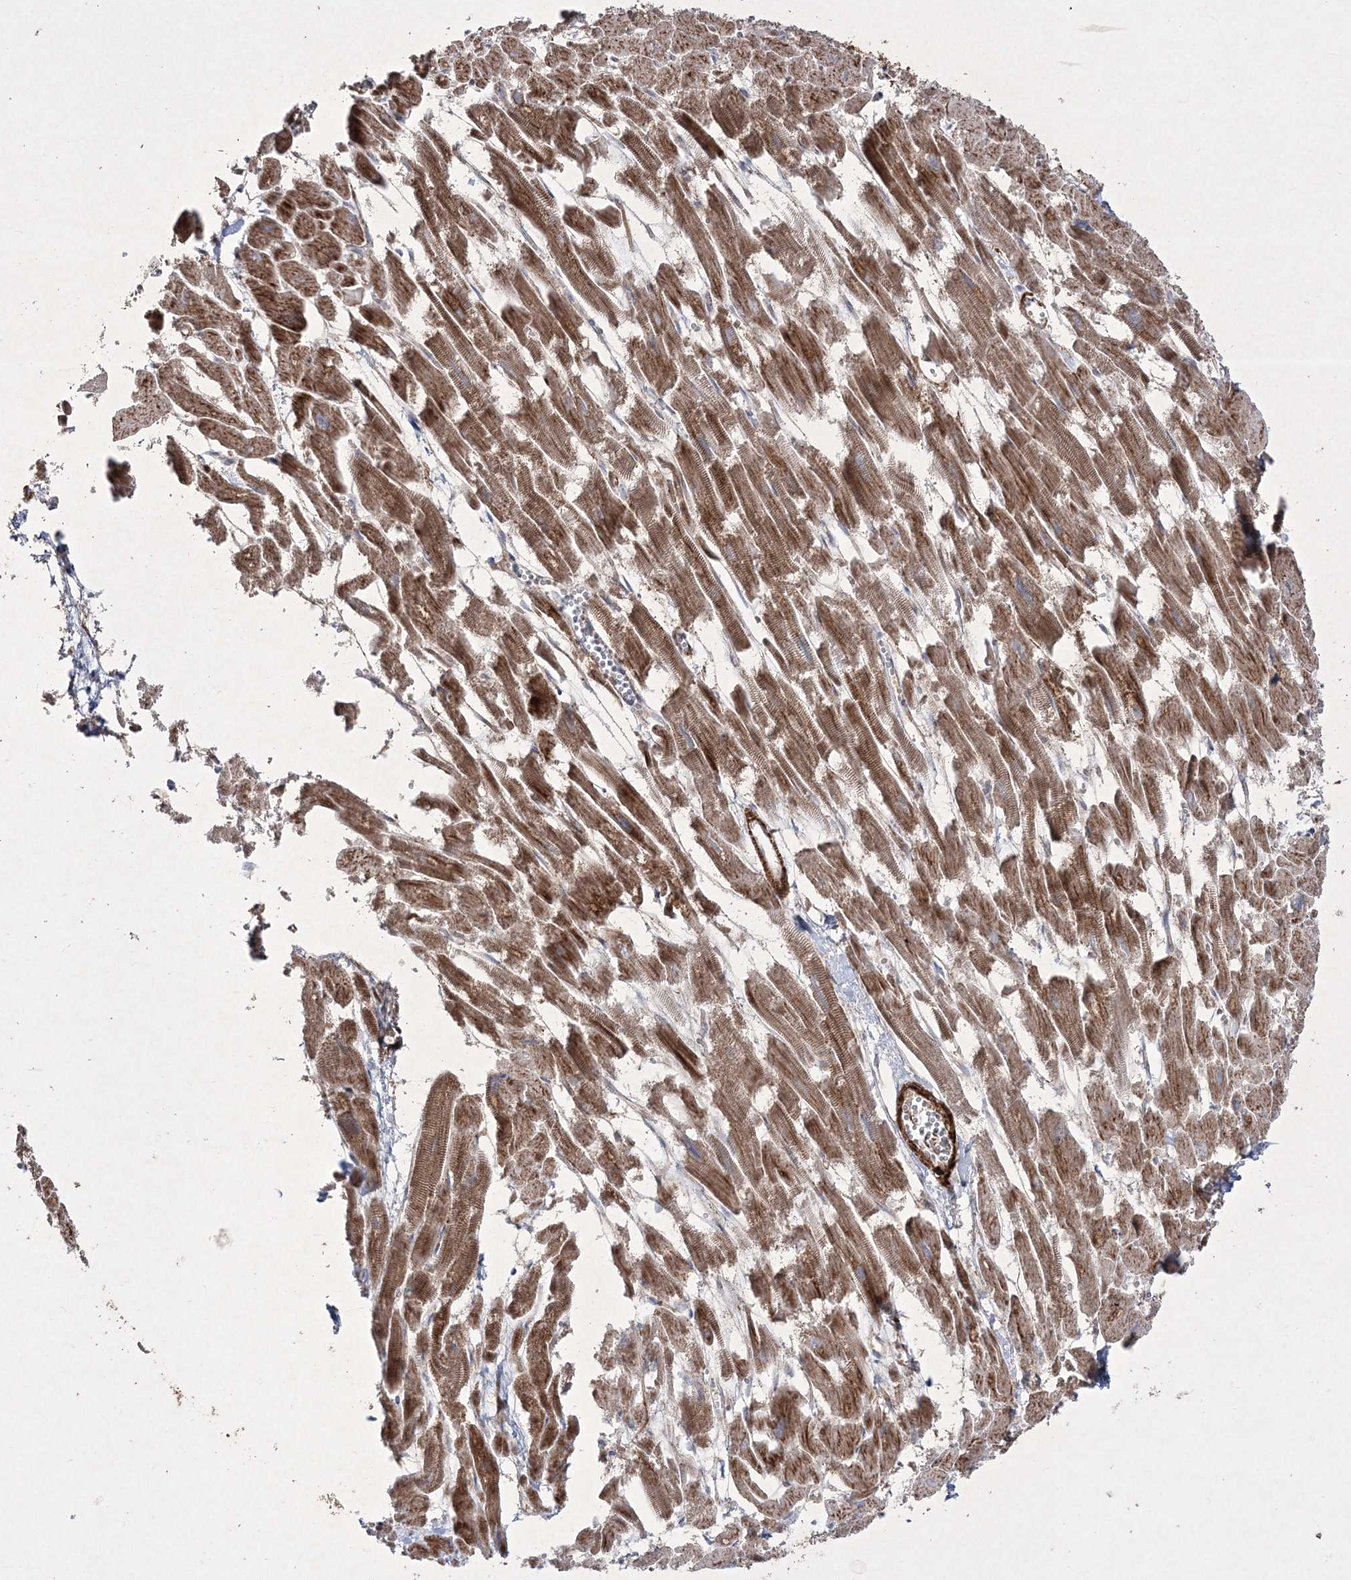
{"staining": {"intensity": "strong", "quantity": ">75%", "location": "cytoplasmic/membranous"}, "tissue": "heart muscle", "cell_type": "Cardiomyocytes", "image_type": "normal", "snomed": [{"axis": "morphology", "description": "Normal tissue, NOS"}, {"axis": "topography", "description": "Heart"}], "caption": "Strong cytoplasmic/membranous staining for a protein is seen in about >75% of cardiomyocytes of unremarkable heart muscle using immunohistochemistry.", "gene": "RICTOR", "patient": {"sex": "male", "age": 54}}